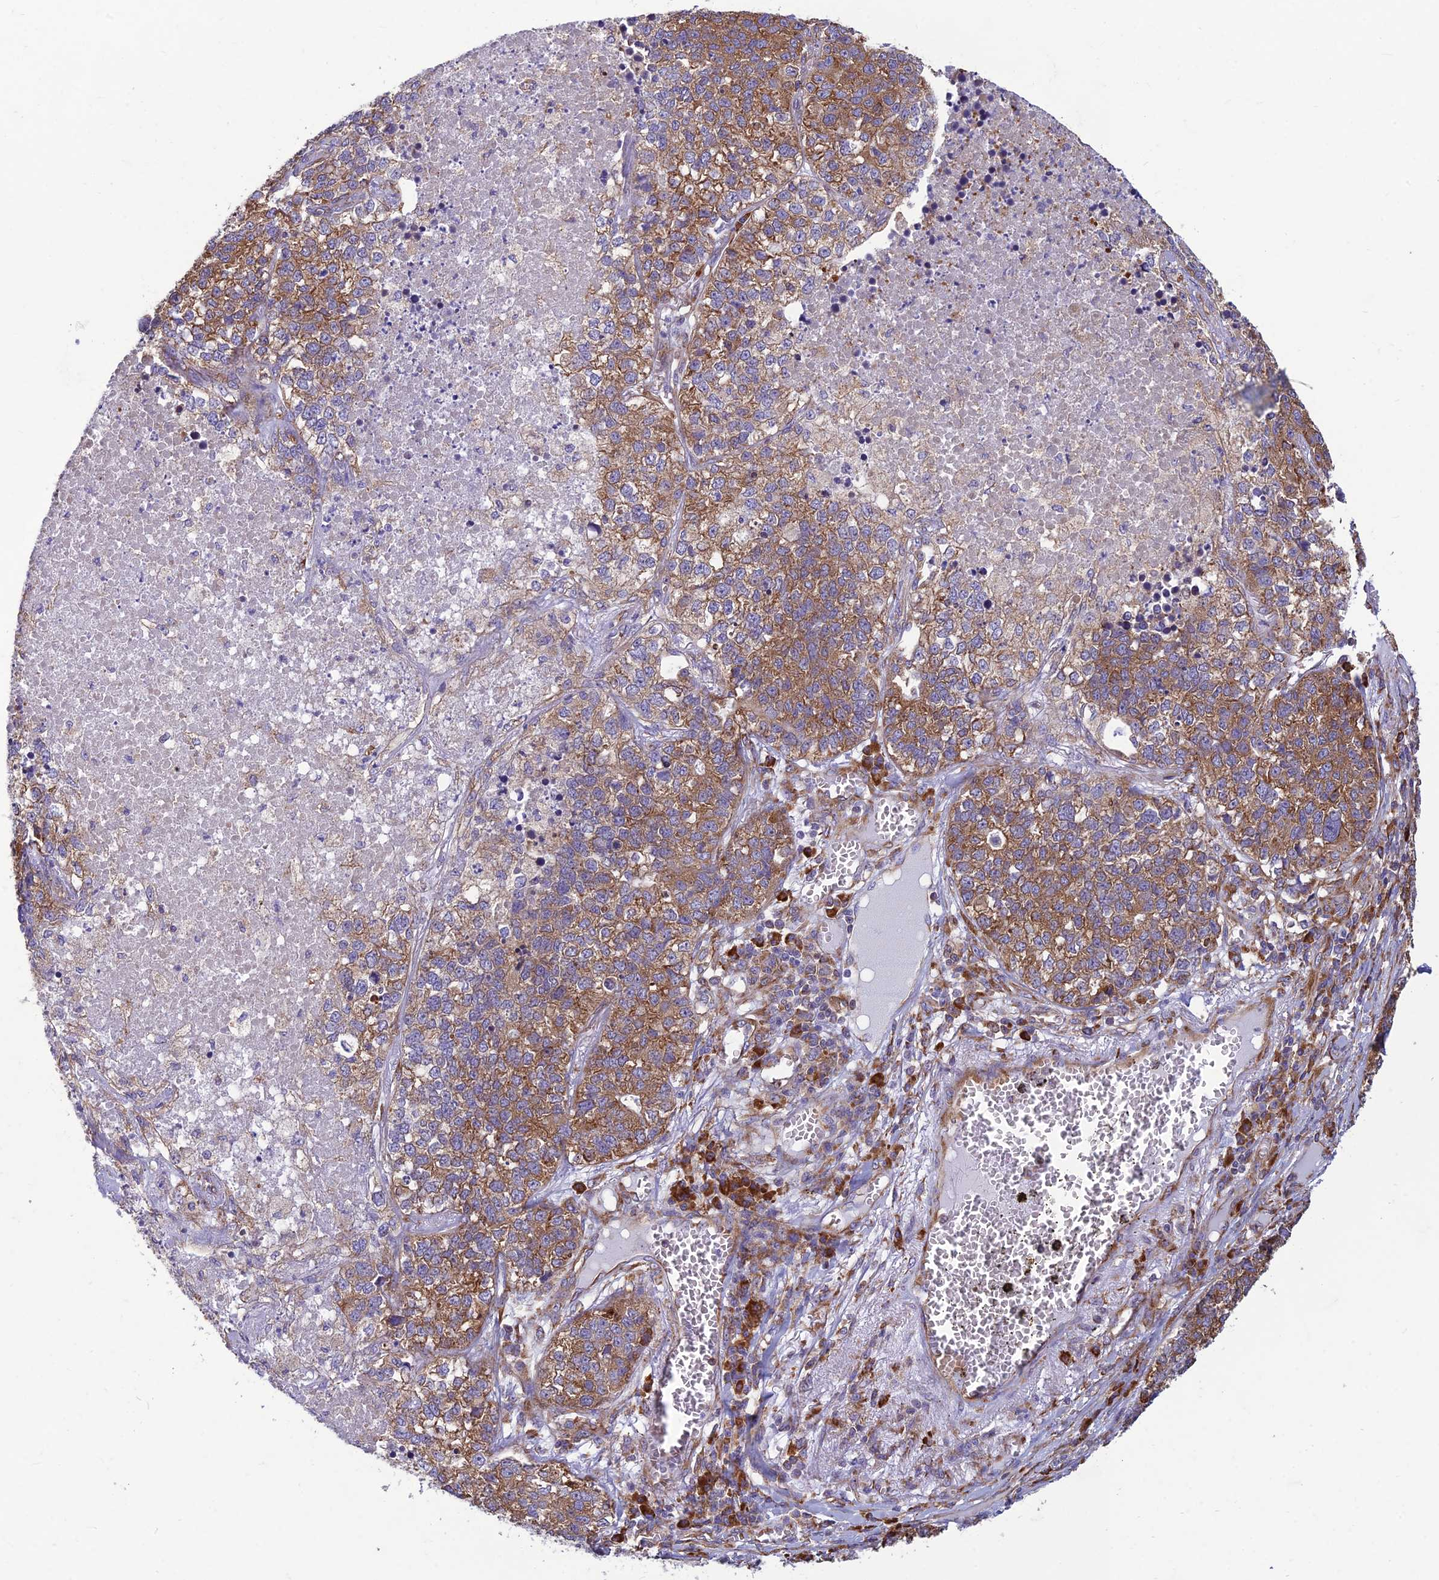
{"staining": {"intensity": "moderate", "quantity": ">75%", "location": "cytoplasmic/membranous"}, "tissue": "lung cancer", "cell_type": "Tumor cells", "image_type": "cancer", "snomed": [{"axis": "morphology", "description": "Adenocarcinoma, NOS"}, {"axis": "topography", "description": "Lung"}], "caption": "Protein staining displays moderate cytoplasmic/membranous positivity in about >75% of tumor cells in lung cancer.", "gene": "RPL17-C18orf32", "patient": {"sex": "male", "age": 49}}